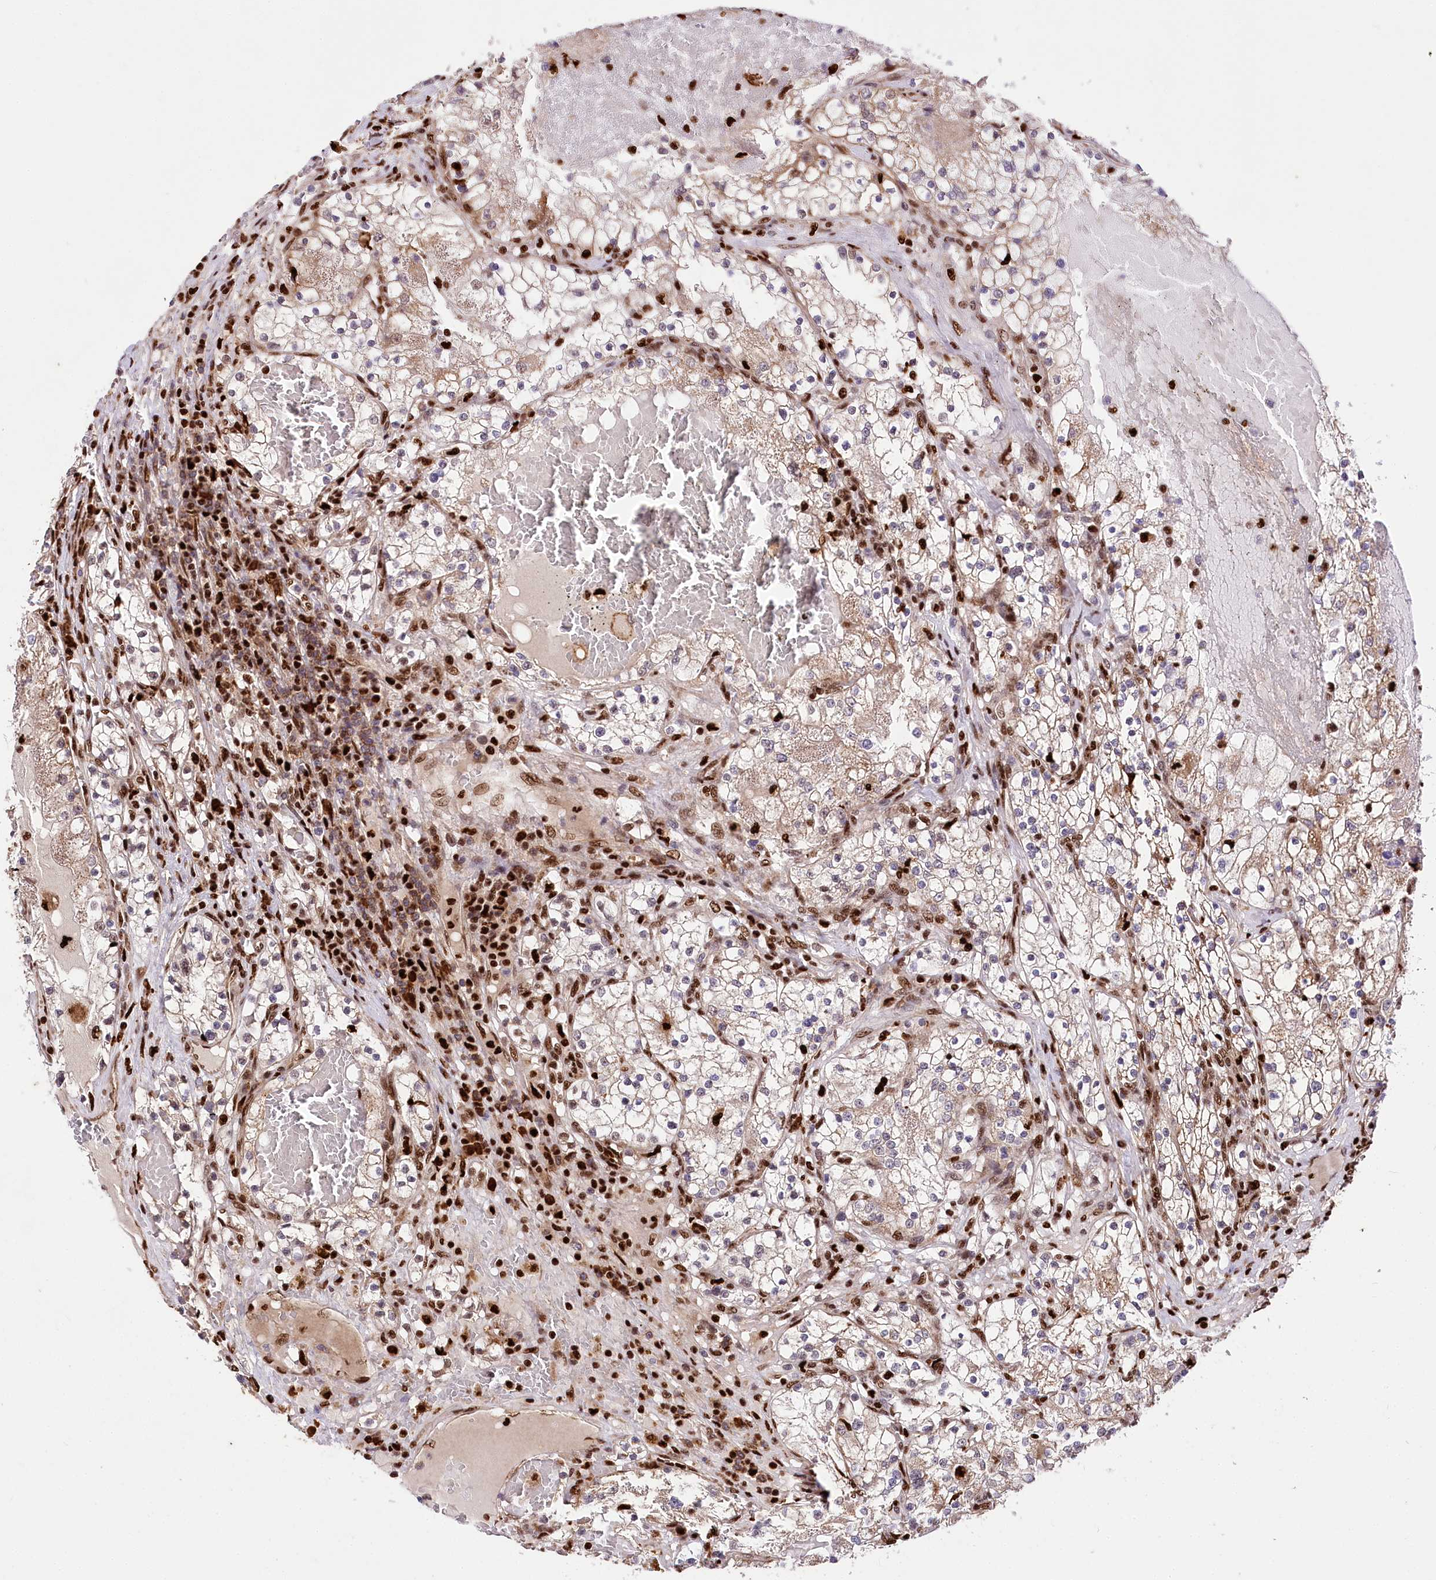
{"staining": {"intensity": "negative", "quantity": "none", "location": "none"}, "tissue": "renal cancer", "cell_type": "Tumor cells", "image_type": "cancer", "snomed": [{"axis": "morphology", "description": "Normal tissue, NOS"}, {"axis": "morphology", "description": "Adenocarcinoma, NOS"}, {"axis": "topography", "description": "Kidney"}], "caption": "There is no significant positivity in tumor cells of renal adenocarcinoma.", "gene": "FIGN", "patient": {"sex": "male", "age": 68}}